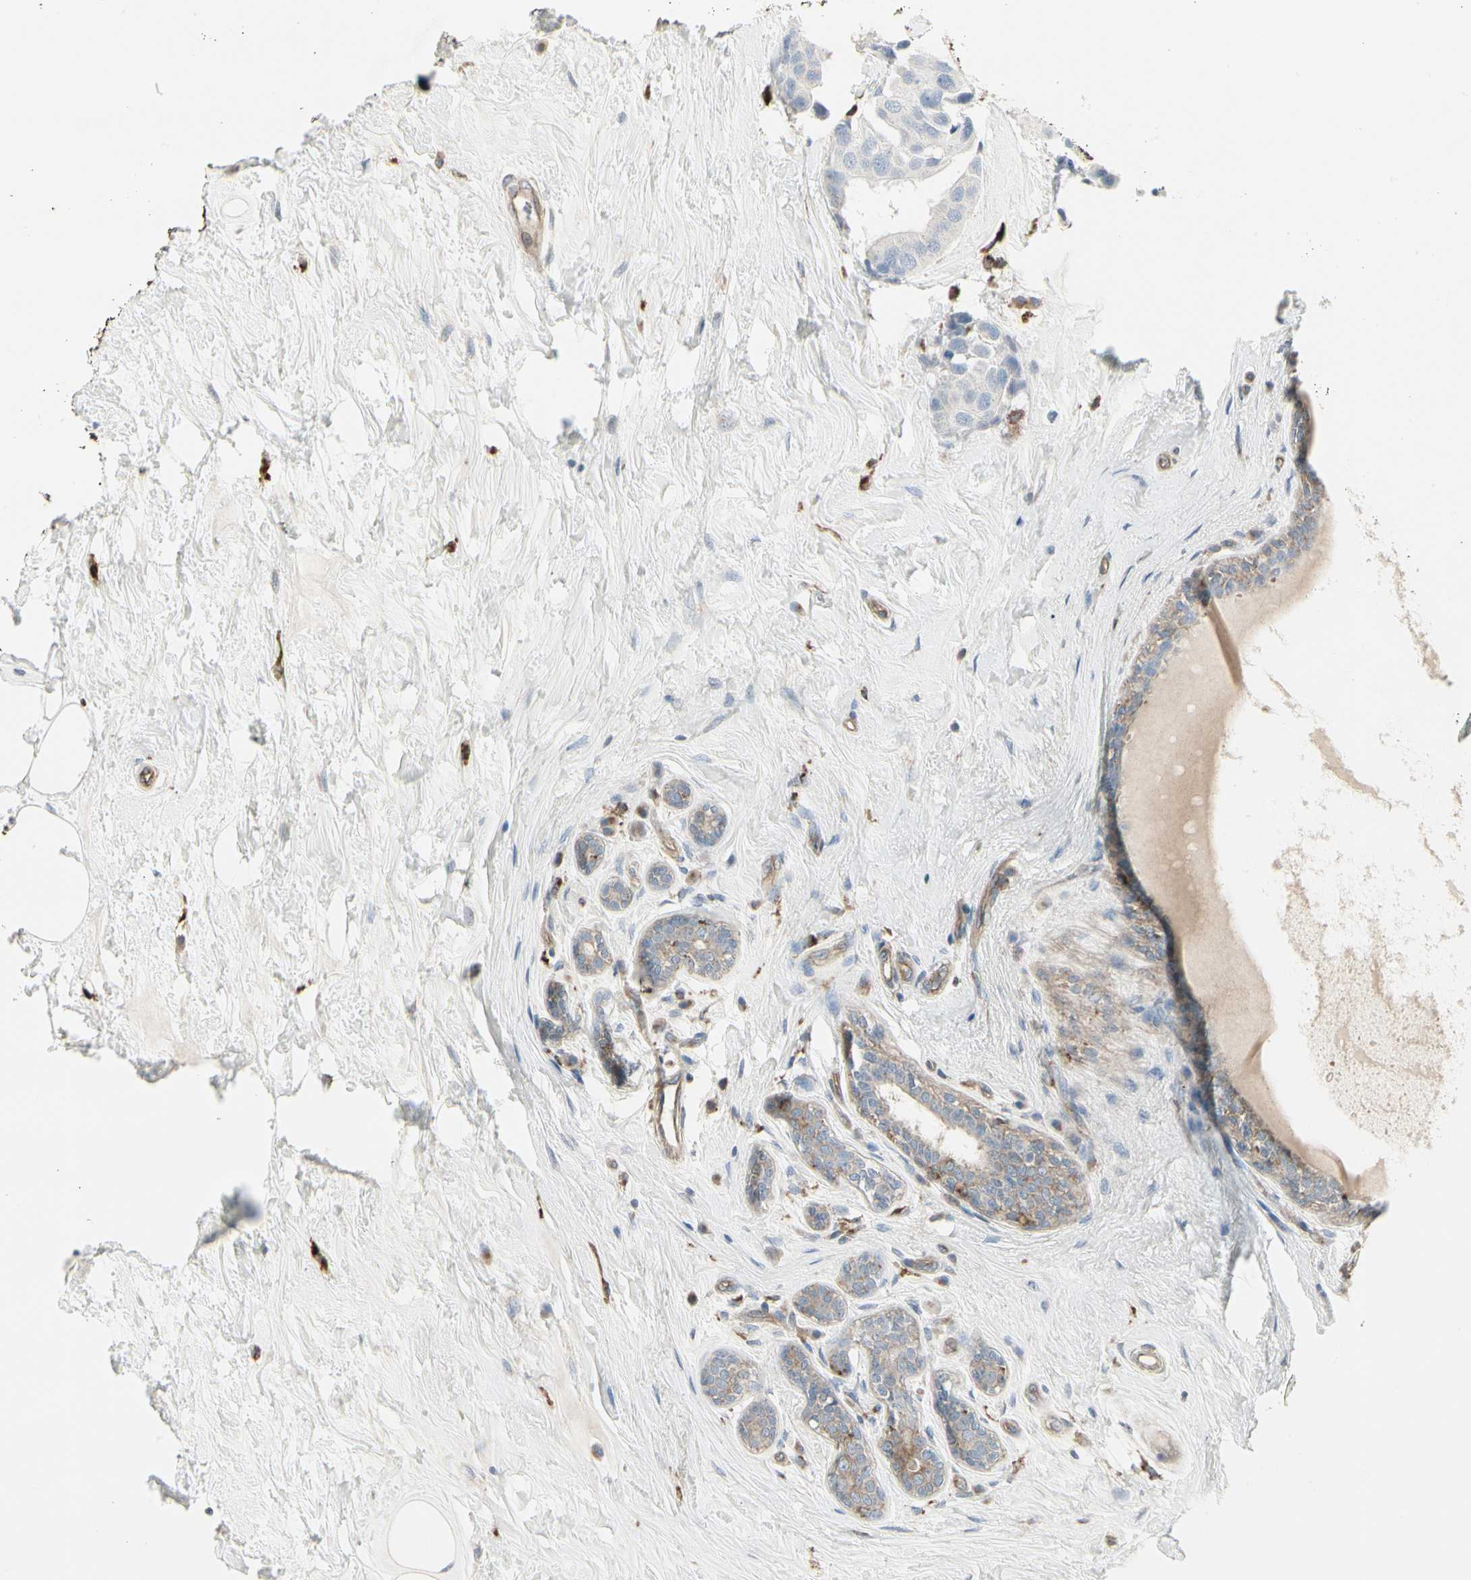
{"staining": {"intensity": "negative", "quantity": "none", "location": "none"}, "tissue": "breast cancer", "cell_type": "Tumor cells", "image_type": "cancer", "snomed": [{"axis": "morphology", "description": "Normal tissue, NOS"}, {"axis": "morphology", "description": "Duct carcinoma"}, {"axis": "topography", "description": "Breast"}], "caption": "Breast cancer (infiltrating ductal carcinoma) was stained to show a protein in brown. There is no significant positivity in tumor cells.", "gene": "ATP6V1B2", "patient": {"sex": "female", "age": 39}}